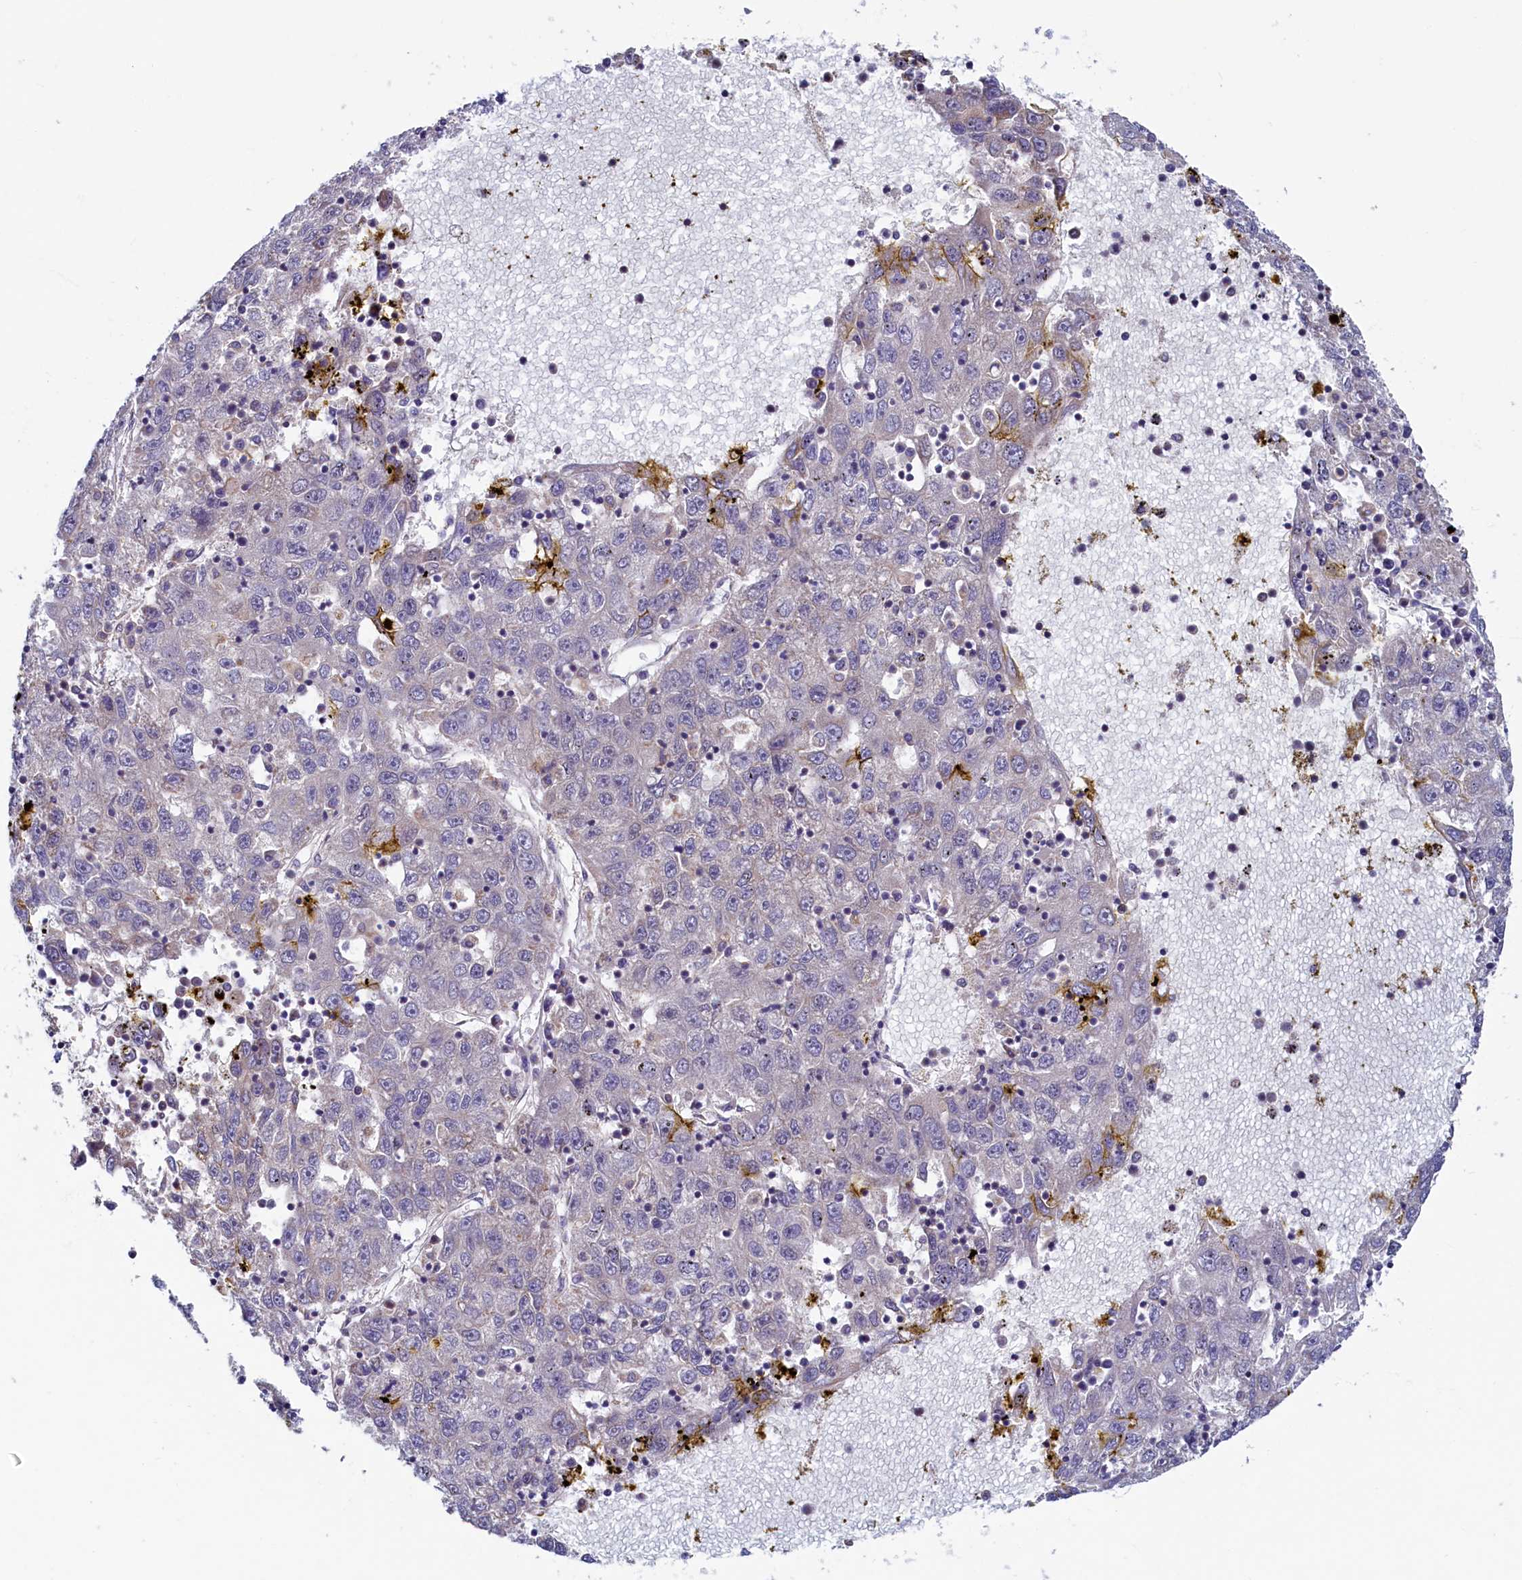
{"staining": {"intensity": "negative", "quantity": "none", "location": "none"}, "tissue": "liver cancer", "cell_type": "Tumor cells", "image_type": "cancer", "snomed": [{"axis": "morphology", "description": "Carcinoma, Hepatocellular, NOS"}, {"axis": "topography", "description": "Liver"}], "caption": "DAB immunohistochemical staining of human liver cancer (hepatocellular carcinoma) exhibits no significant staining in tumor cells.", "gene": "STX12", "patient": {"sex": "male", "age": 49}}